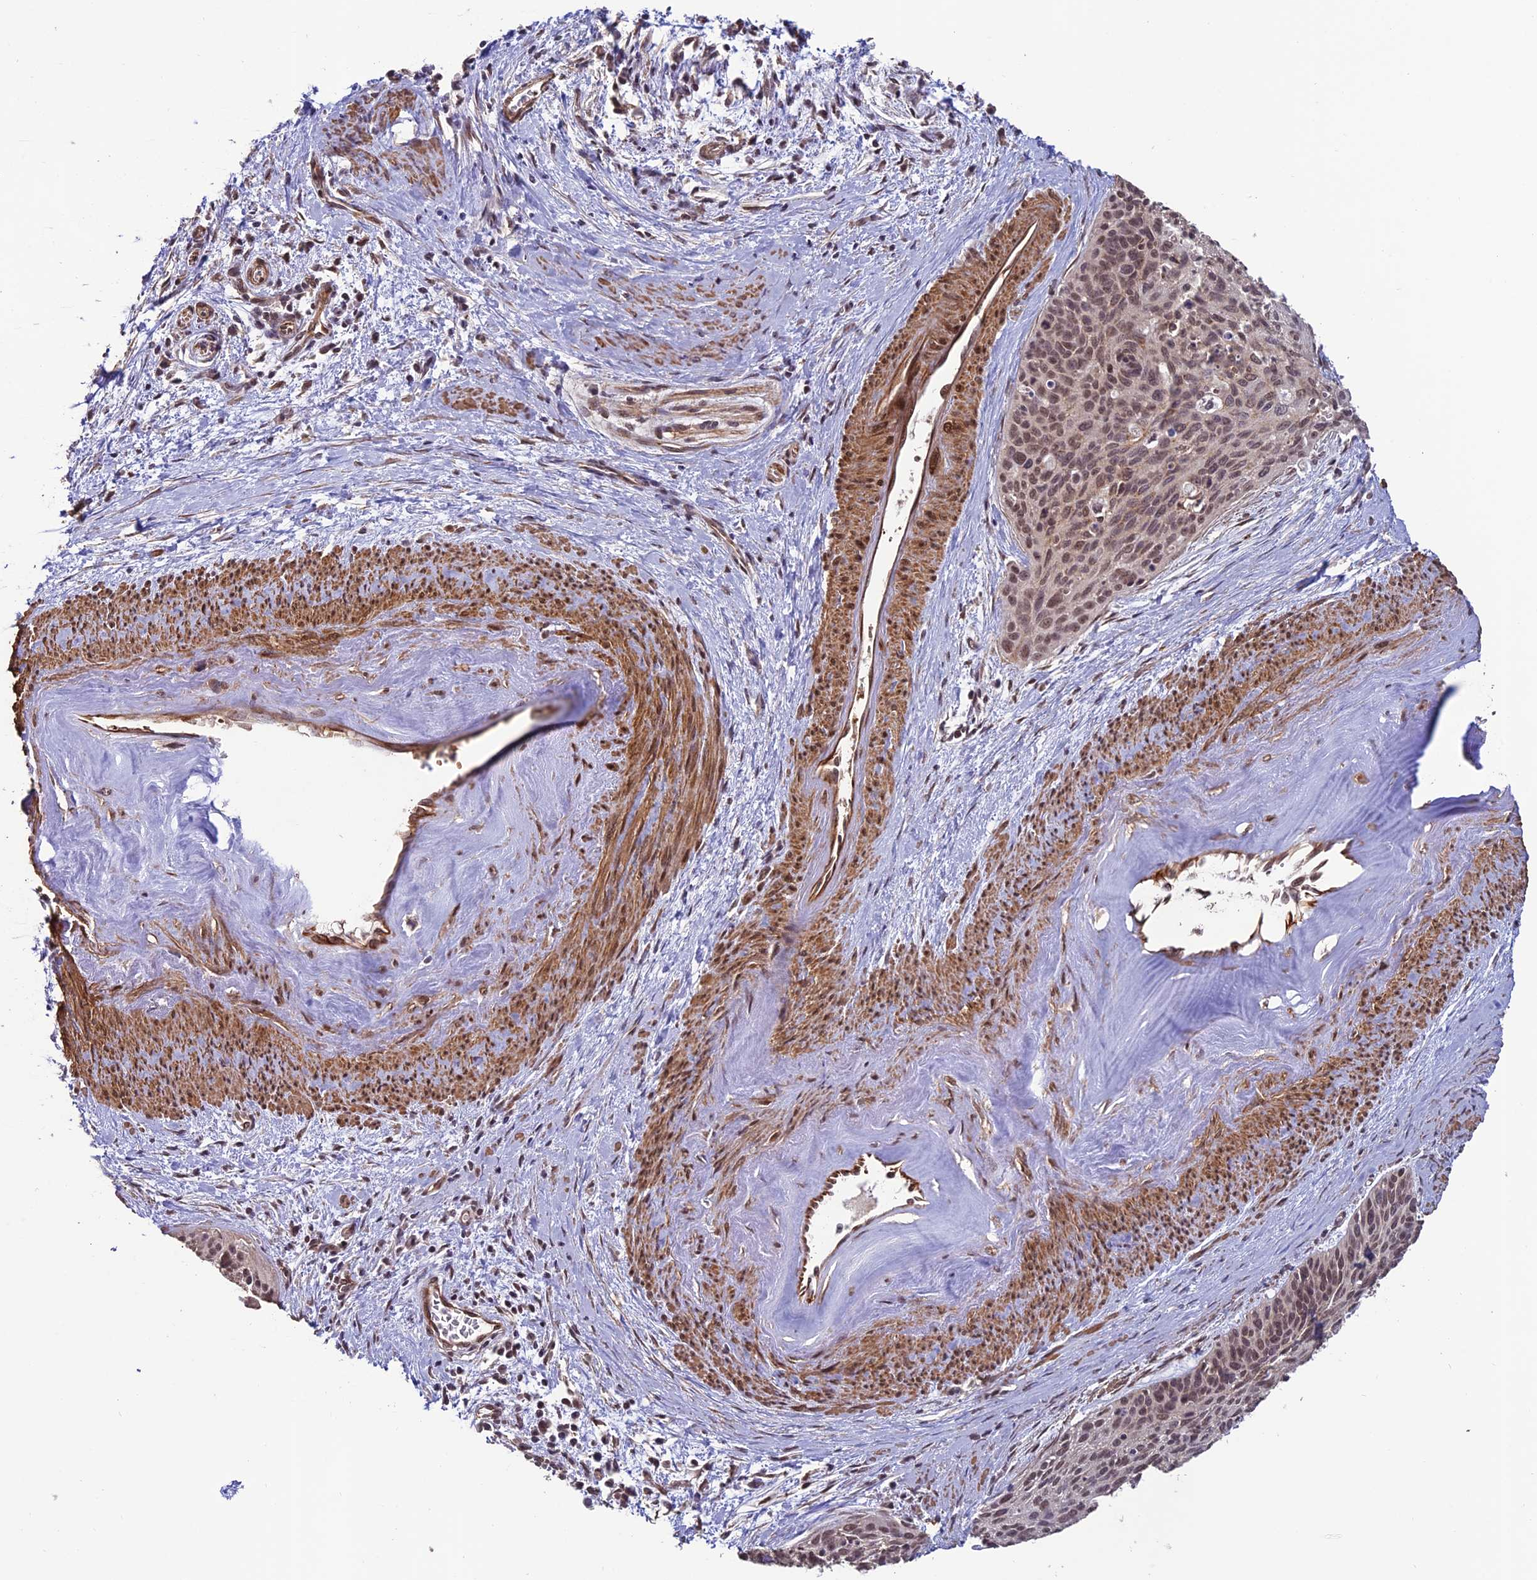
{"staining": {"intensity": "moderate", "quantity": ">75%", "location": "nuclear"}, "tissue": "cervical cancer", "cell_type": "Tumor cells", "image_type": "cancer", "snomed": [{"axis": "morphology", "description": "Squamous cell carcinoma, NOS"}, {"axis": "topography", "description": "Cervix"}], "caption": "Immunohistochemical staining of cervical squamous cell carcinoma exhibits medium levels of moderate nuclear positivity in about >75% of tumor cells. The staining is performed using DAB brown chromogen to label protein expression. The nuclei are counter-stained blue using hematoxylin.", "gene": "CABIN1", "patient": {"sex": "female", "age": 55}}